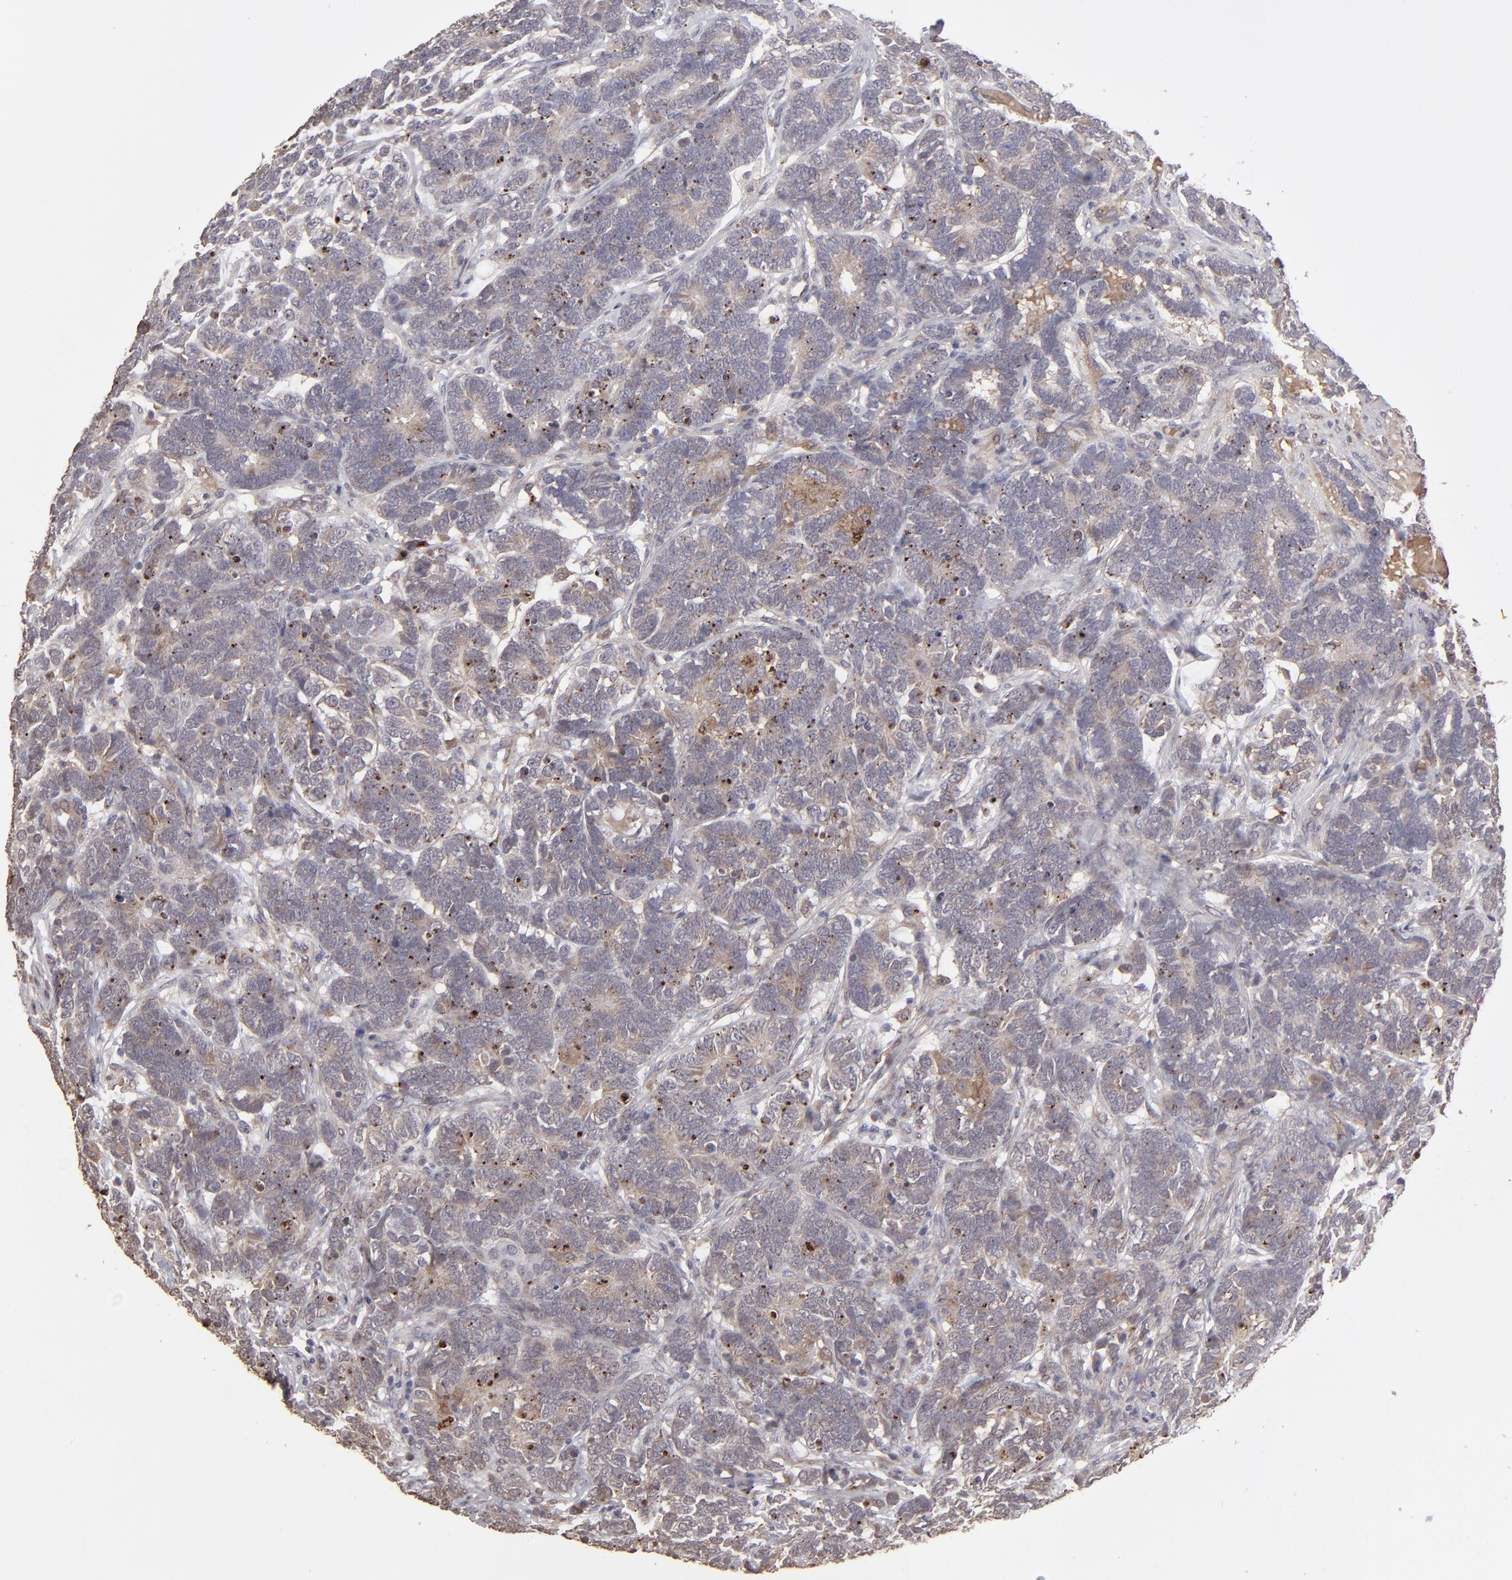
{"staining": {"intensity": "moderate", "quantity": "25%-75%", "location": "cytoplasmic/membranous,nuclear"}, "tissue": "testis cancer", "cell_type": "Tumor cells", "image_type": "cancer", "snomed": [{"axis": "morphology", "description": "Carcinoma, Embryonal, NOS"}, {"axis": "topography", "description": "Testis"}], "caption": "High-power microscopy captured an immunohistochemistry histopathology image of testis cancer (embryonal carcinoma), revealing moderate cytoplasmic/membranous and nuclear expression in about 25%-75% of tumor cells.", "gene": "ITGB5", "patient": {"sex": "male", "age": 26}}